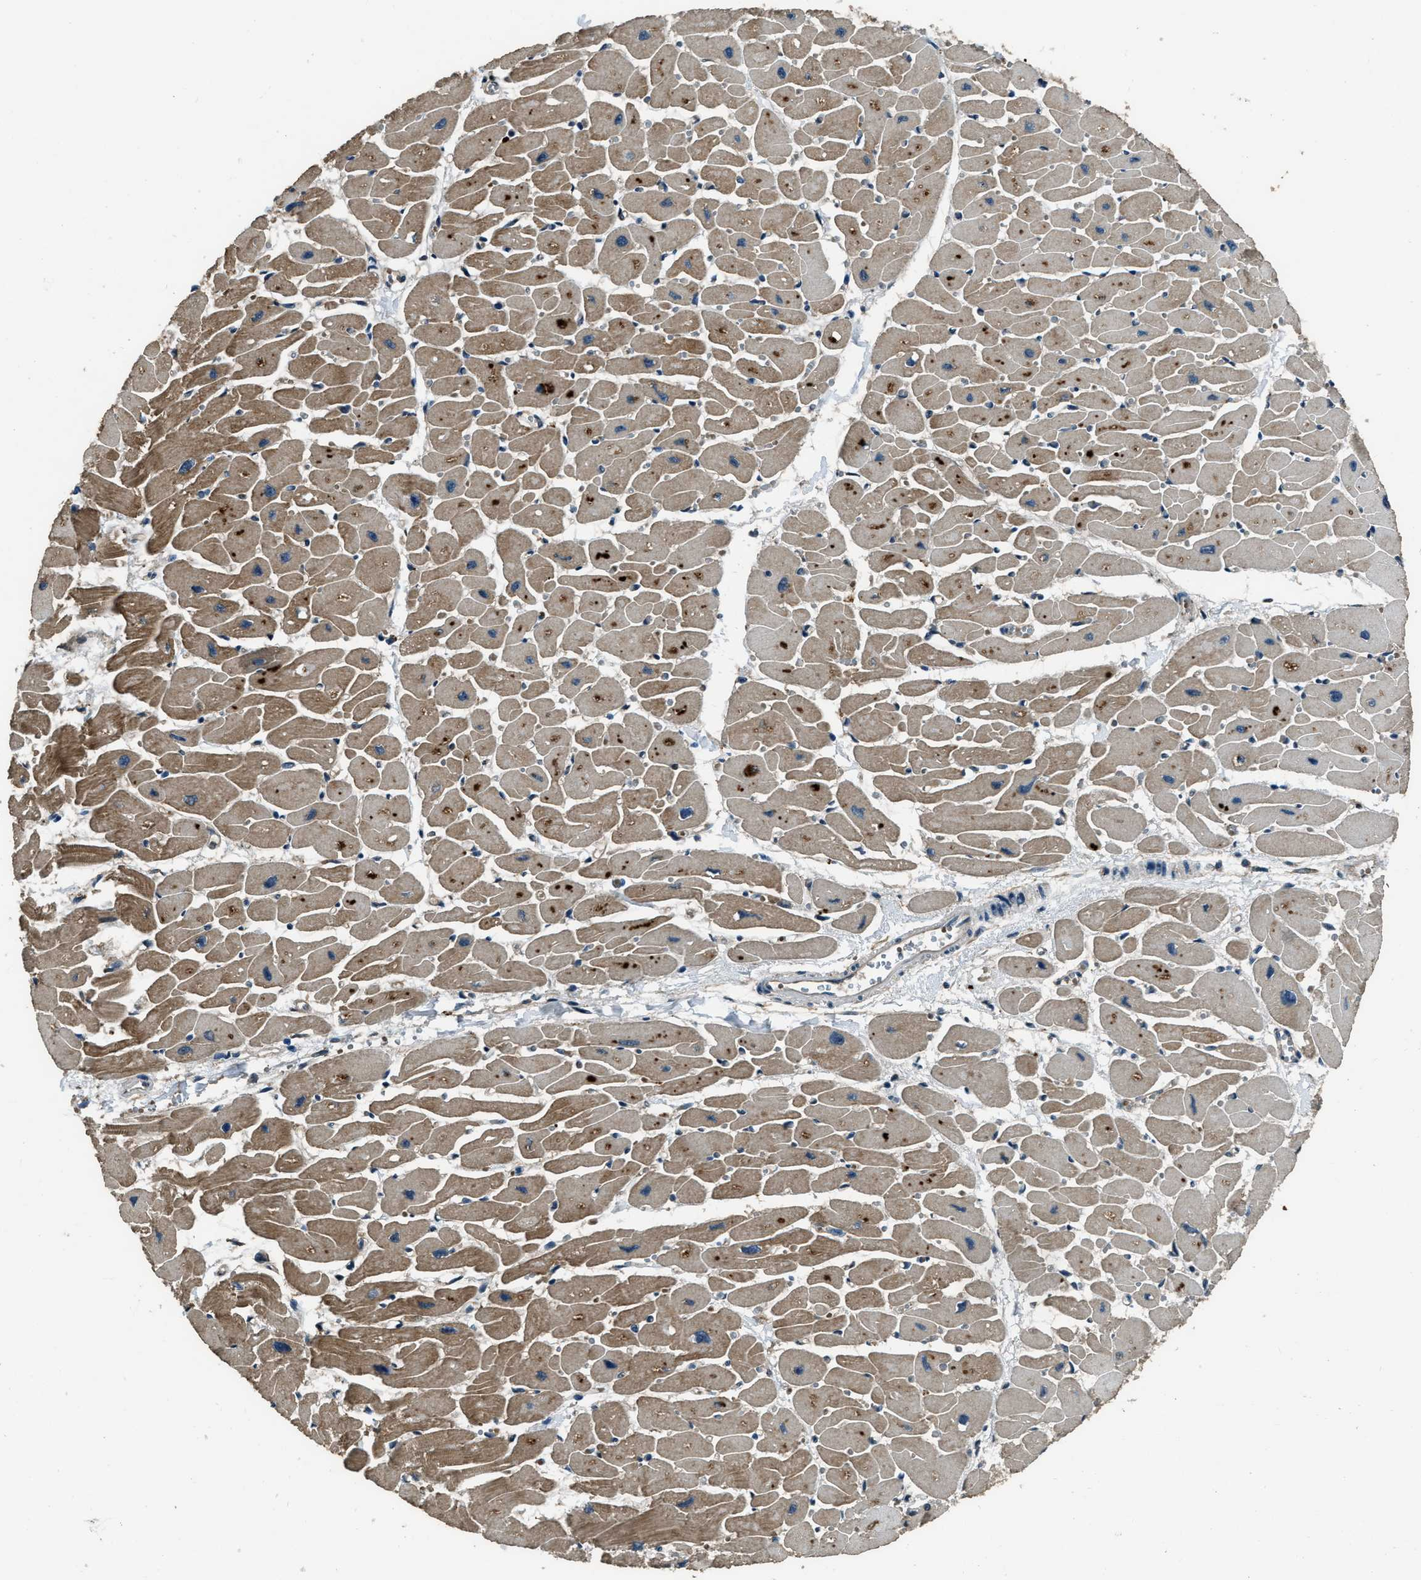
{"staining": {"intensity": "moderate", "quantity": ">75%", "location": "cytoplasmic/membranous"}, "tissue": "heart muscle", "cell_type": "Cardiomyocytes", "image_type": "normal", "snomed": [{"axis": "morphology", "description": "Normal tissue, NOS"}, {"axis": "topography", "description": "Heart"}], "caption": "Protein expression analysis of benign human heart muscle reveals moderate cytoplasmic/membranous staining in about >75% of cardiomyocytes. (Brightfield microscopy of DAB IHC at high magnification).", "gene": "NUDCD3", "patient": {"sex": "female", "age": 54}}